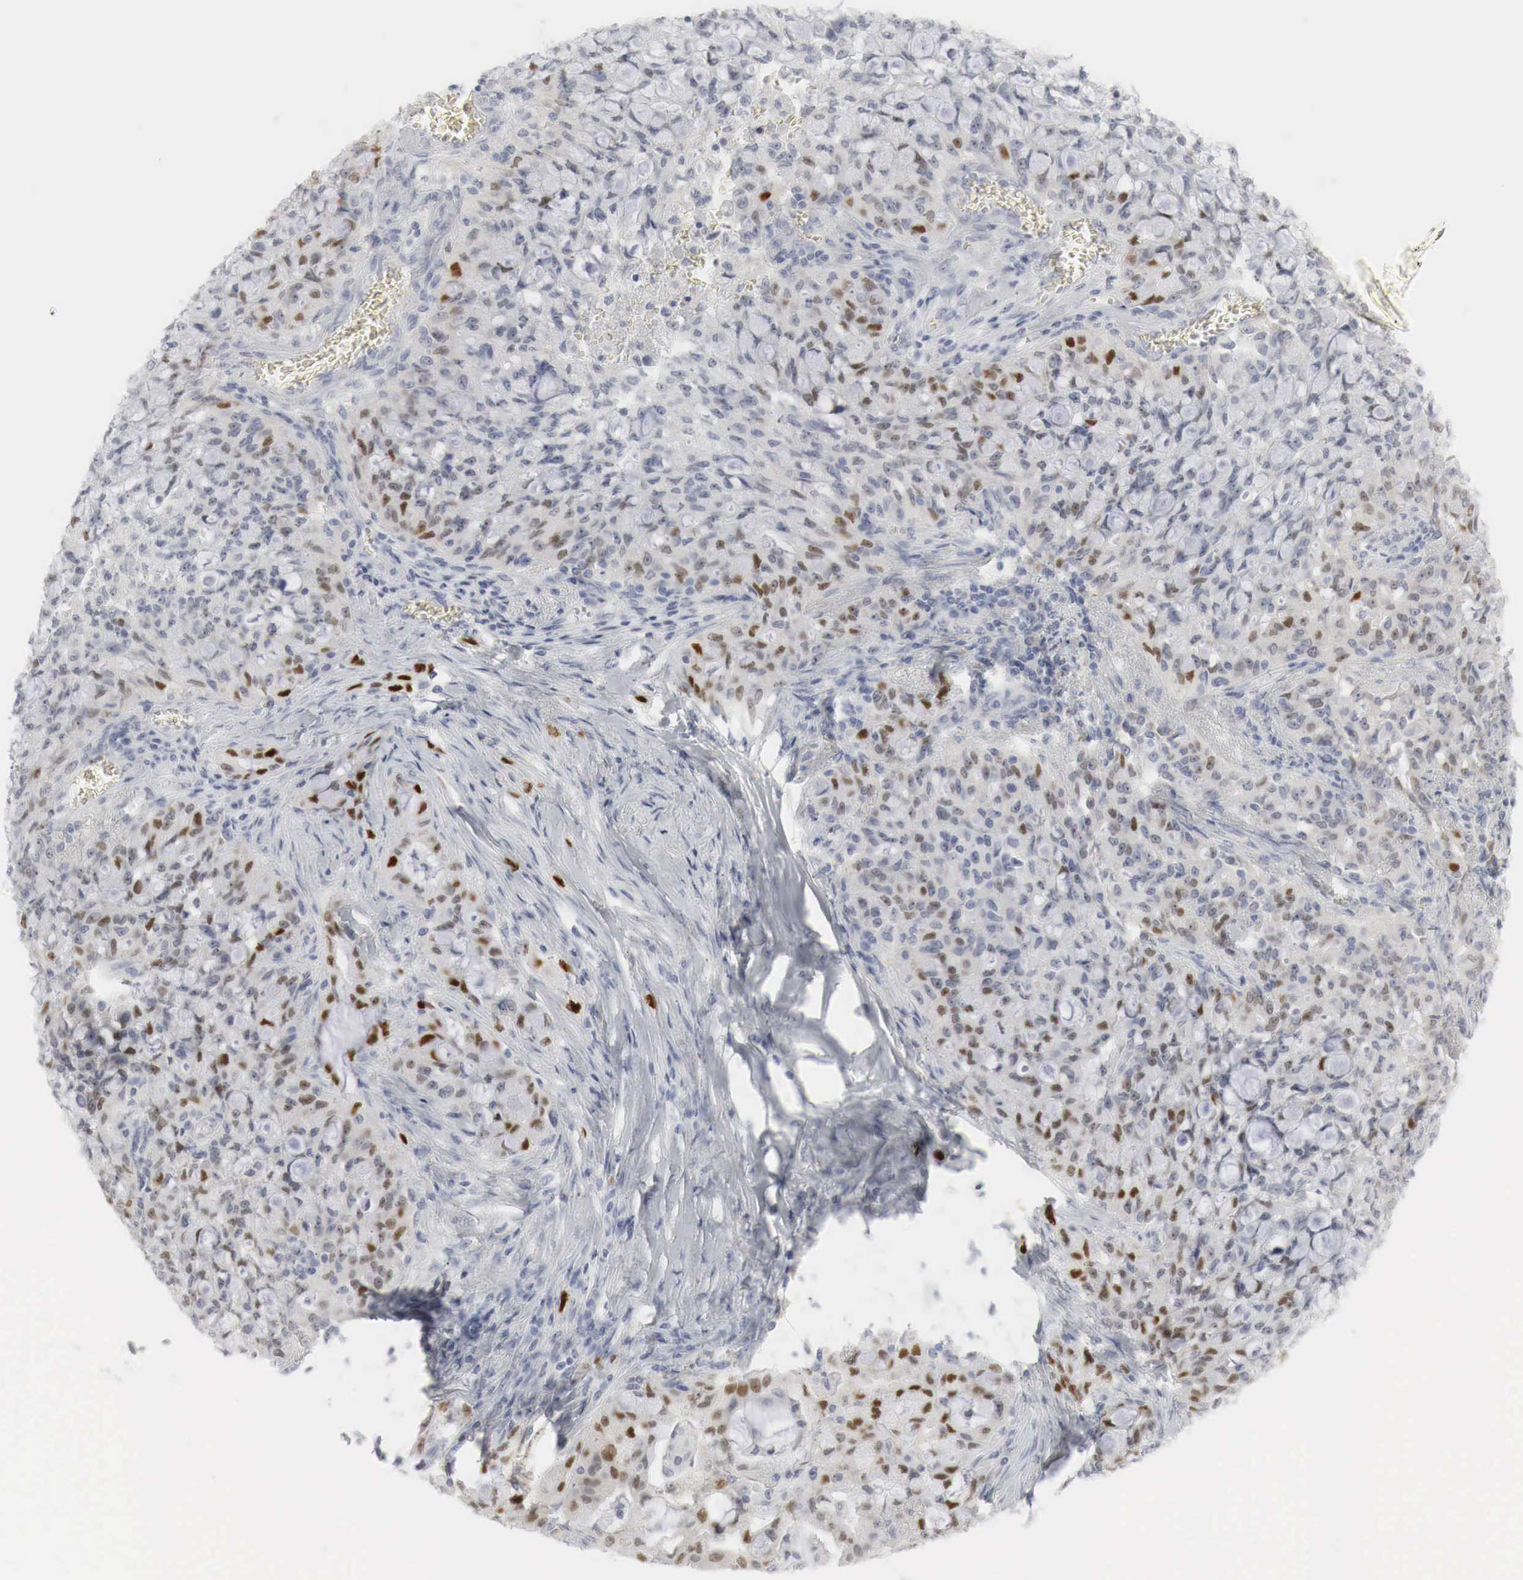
{"staining": {"intensity": "moderate", "quantity": "25%-75%", "location": "nuclear"}, "tissue": "lung cancer", "cell_type": "Tumor cells", "image_type": "cancer", "snomed": [{"axis": "morphology", "description": "Adenocarcinoma, NOS"}, {"axis": "topography", "description": "Lung"}], "caption": "Approximately 25%-75% of tumor cells in adenocarcinoma (lung) reveal moderate nuclear protein positivity as visualized by brown immunohistochemical staining.", "gene": "TP63", "patient": {"sex": "female", "age": 44}}